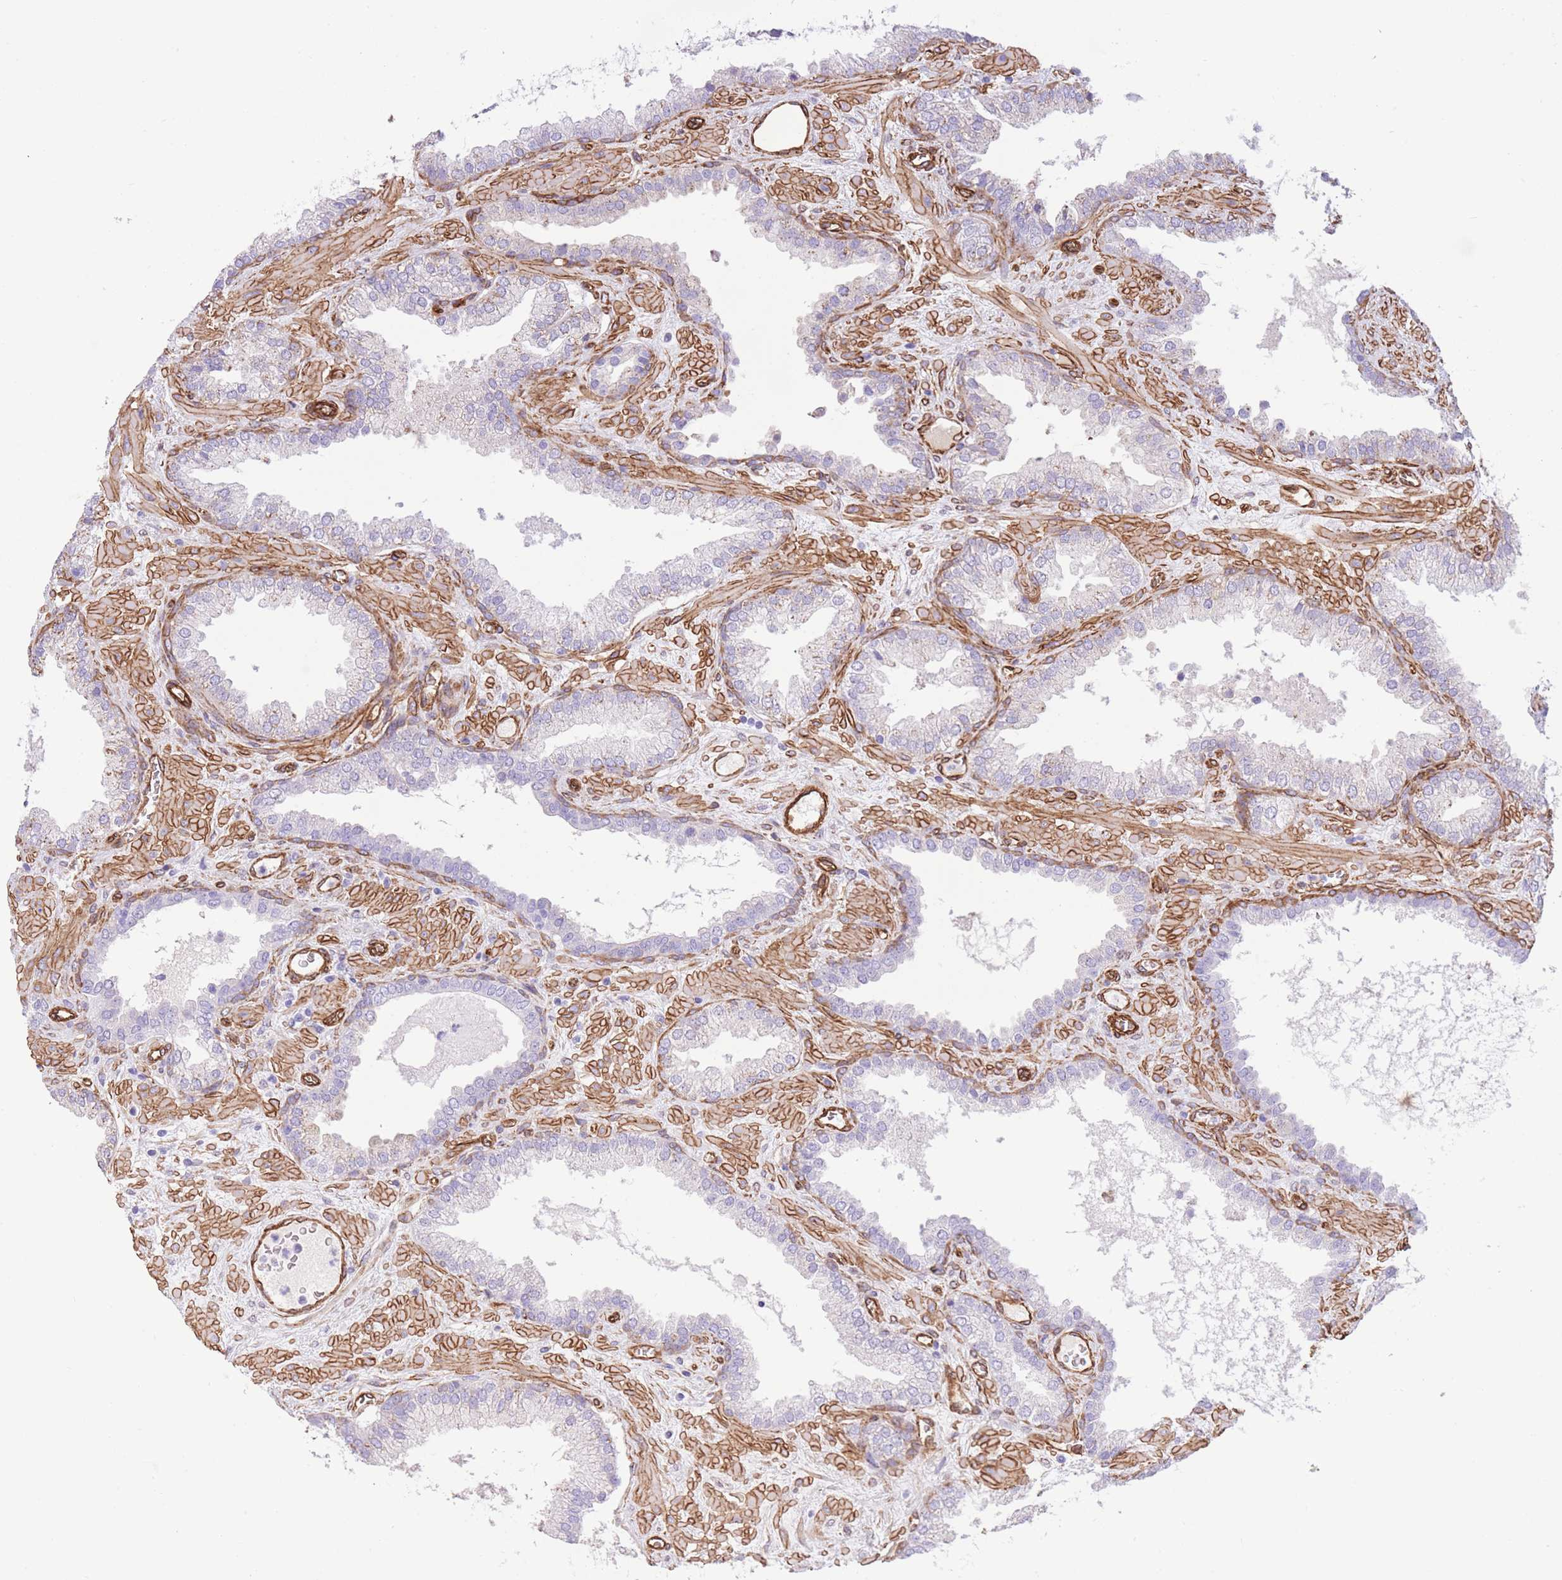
{"staining": {"intensity": "negative", "quantity": "none", "location": "none"}, "tissue": "prostate cancer", "cell_type": "Tumor cells", "image_type": "cancer", "snomed": [{"axis": "morphology", "description": "Adenocarcinoma, Low grade"}, {"axis": "topography", "description": "Prostate"}], "caption": "Image shows no protein staining in tumor cells of low-grade adenocarcinoma (prostate) tissue.", "gene": "CAVIN1", "patient": {"sex": "male", "age": 62}}